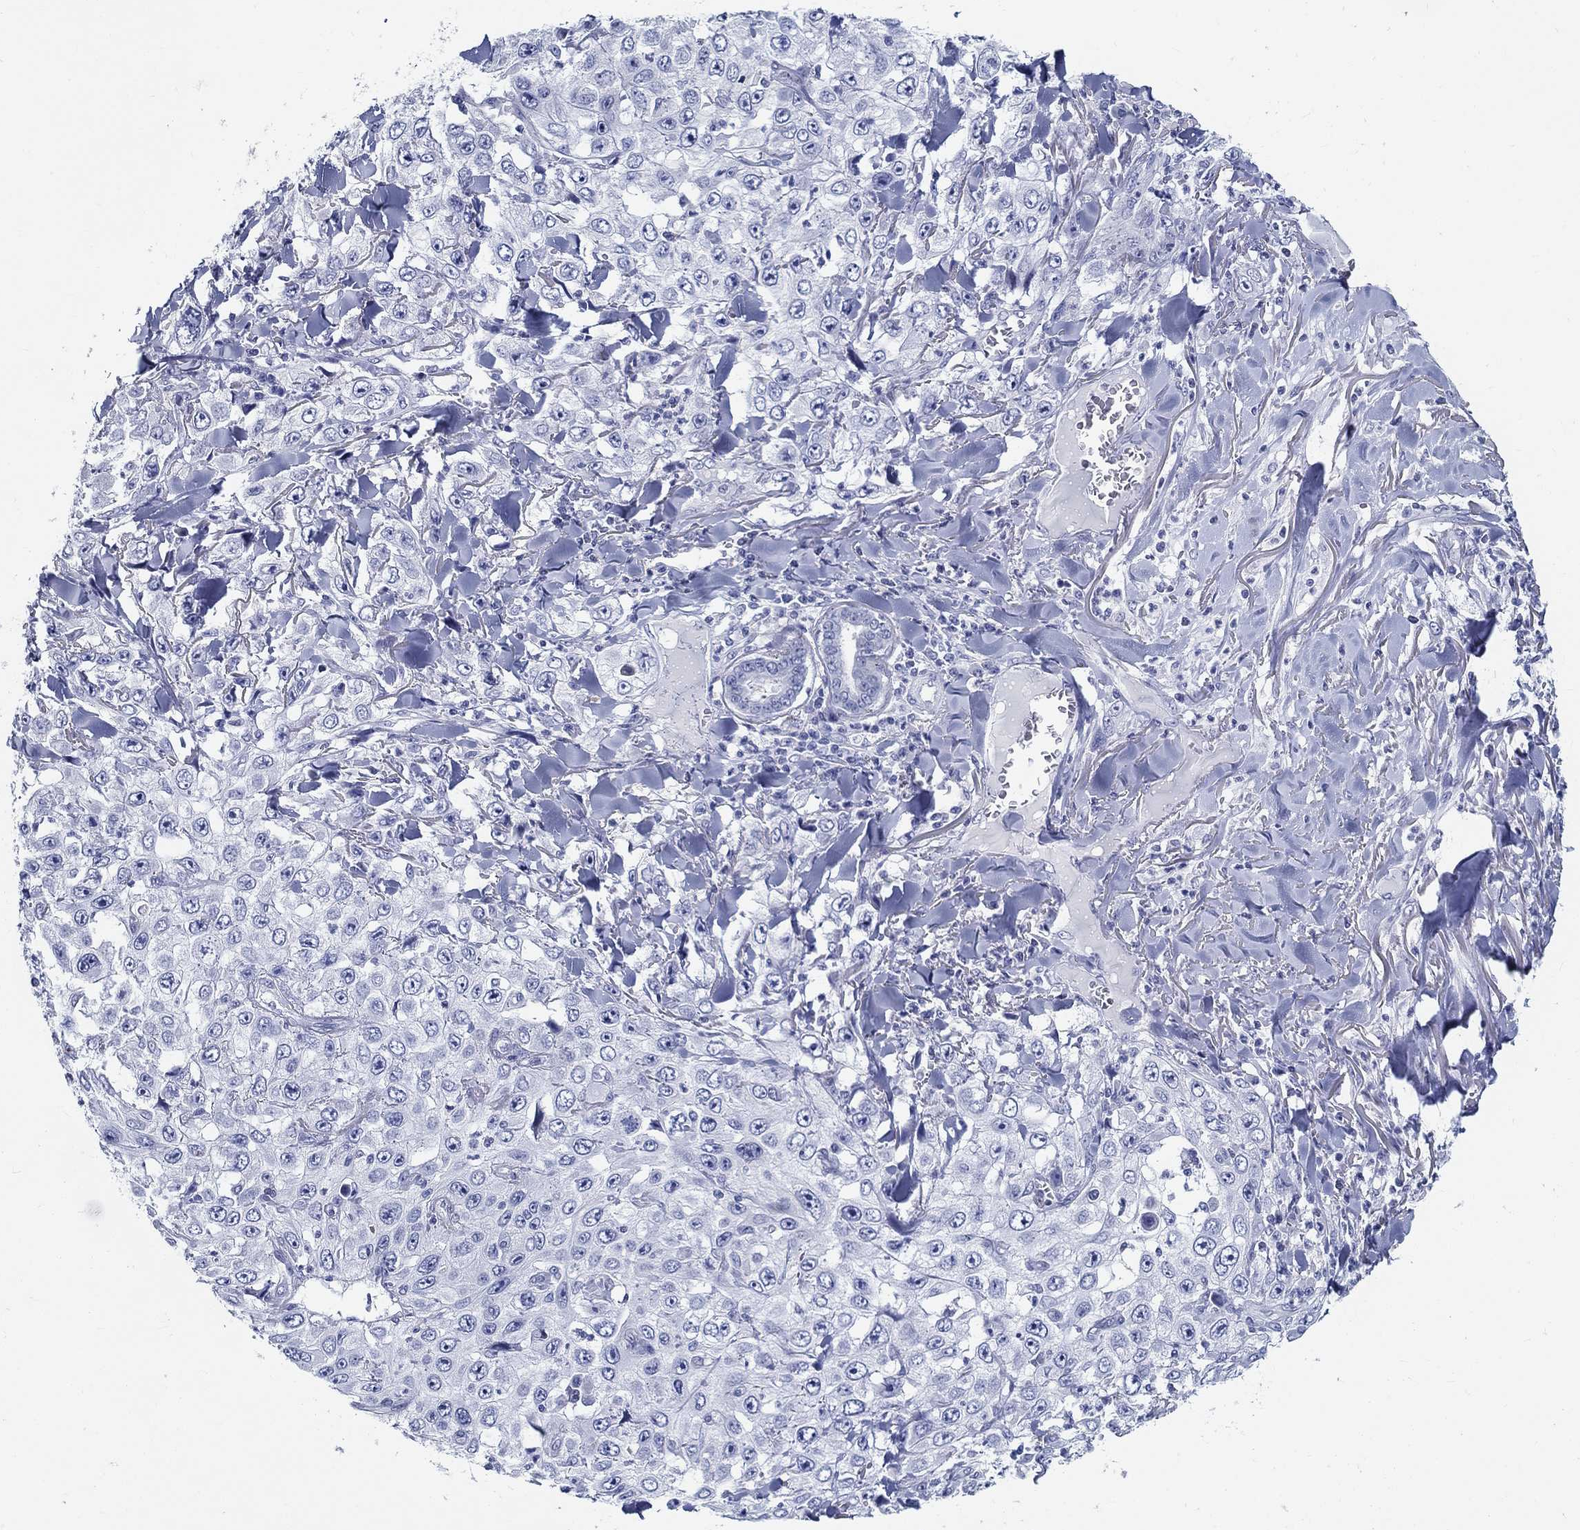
{"staining": {"intensity": "negative", "quantity": "none", "location": "none"}, "tissue": "skin cancer", "cell_type": "Tumor cells", "image_type": "cancer", "snomed": [{"axis": "morphology", "description": "Squamous cell carcinoma, NOS"}, {"axis": "topography", "description": "Skin"}], "caption": "Histopathology image shows no protein staining in tumor cells of skin cancer tissue.", "gene": "CRYGS", "patient": {"sex": "male", "age": 82}}